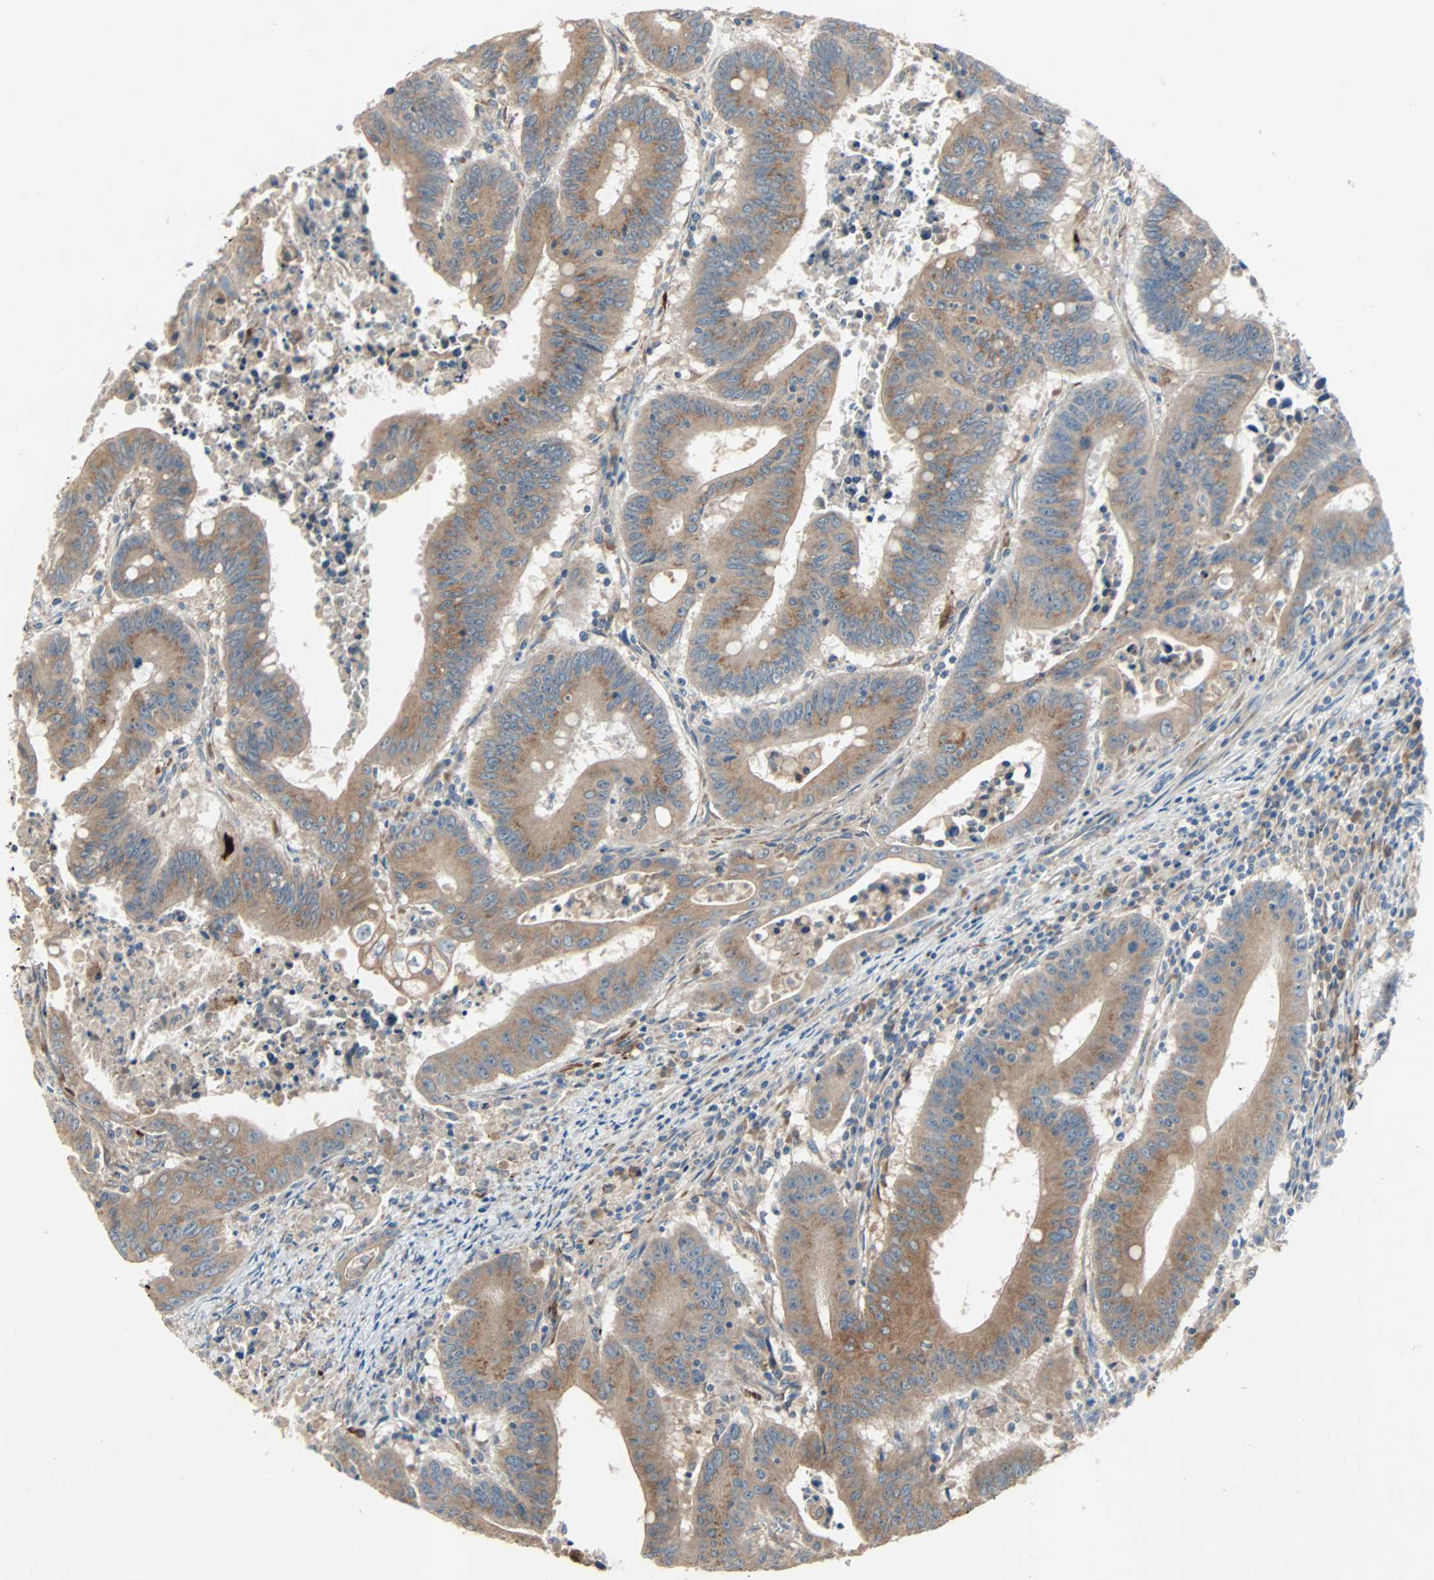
{"staining": {"intensity": "moderate", "quantity": ">75%", "location": "cytoplasmic/membranous"}, "tissue": "colorectal cancer", "cell_type": "Tumor cells", "image_type": "cancer", "snomed": [{"axis": "morphology", "description": "Adenocarcinoma, NOS"}, {"axis": "topography", "description": "Colon"}], "caption": "Tumor cells reveal moderate cytoplasmic/membranous positivity in approximately >75% of cells in colorectal cancer.", "gene": "XYLT1", "patient": {"sex": "male", "age": 45}}